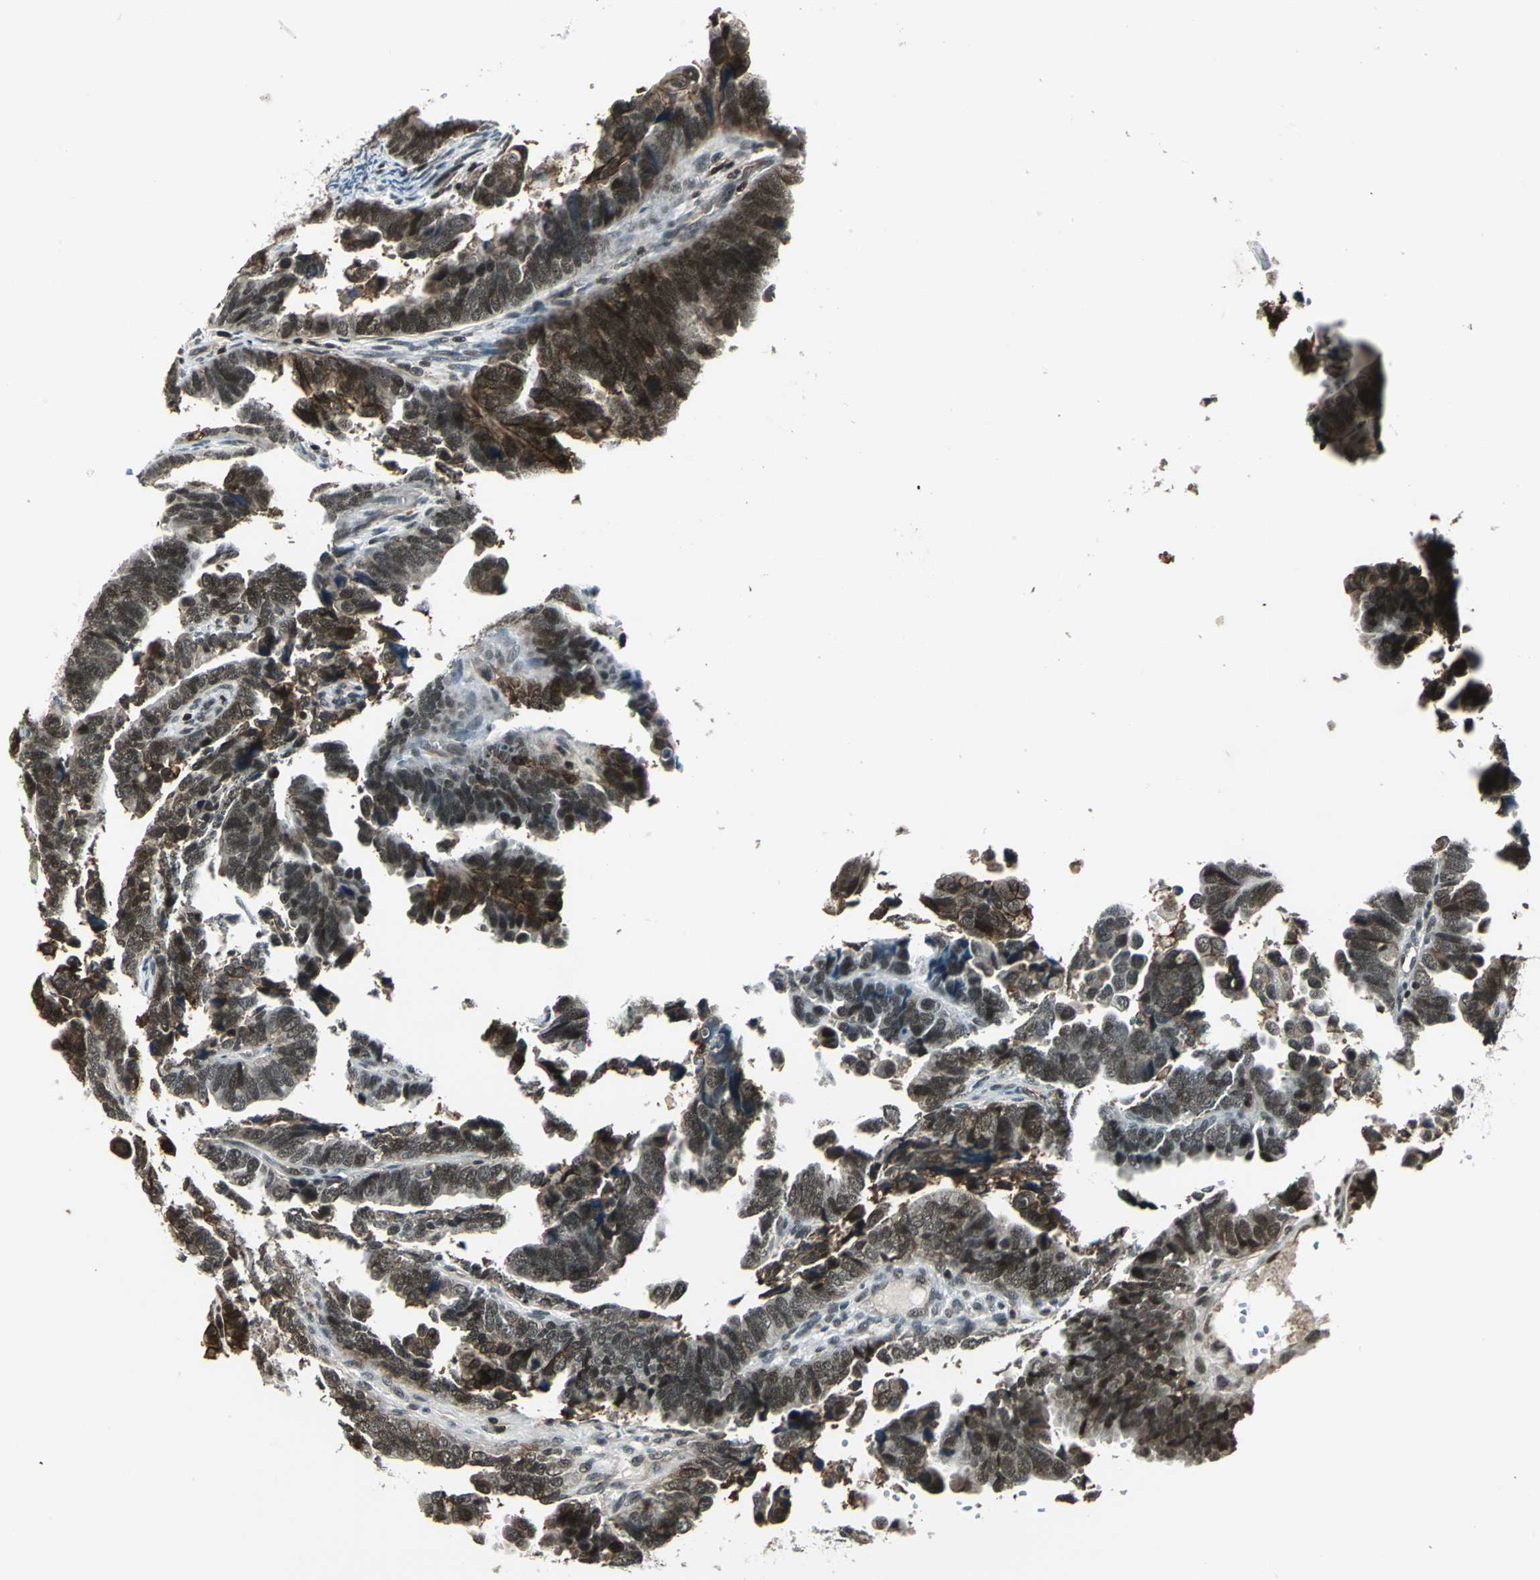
{"staining": {"intensity": "moderate", "quantity": ">75%", "location": "cytoplasmic/membranous,nuclear"}, "tissue": "endometrial cancer", "cell_type": "Tumor cells", "image_type": "cancer", "snomed": [{"axis": "morphology", "description": "Adenocarcinoma, NOS"}, {"axis": "topography", "description": "Endometrium"}], "caption": "There is medium levels of moderate cytoplasmic/membranous and nuclear expression in tumor cells of endometrial cancer, as demonstrated by immunohistochemical staining (brown color).", "gene": "NR2C2", "patient": {"sex": "female", "age": 75}}